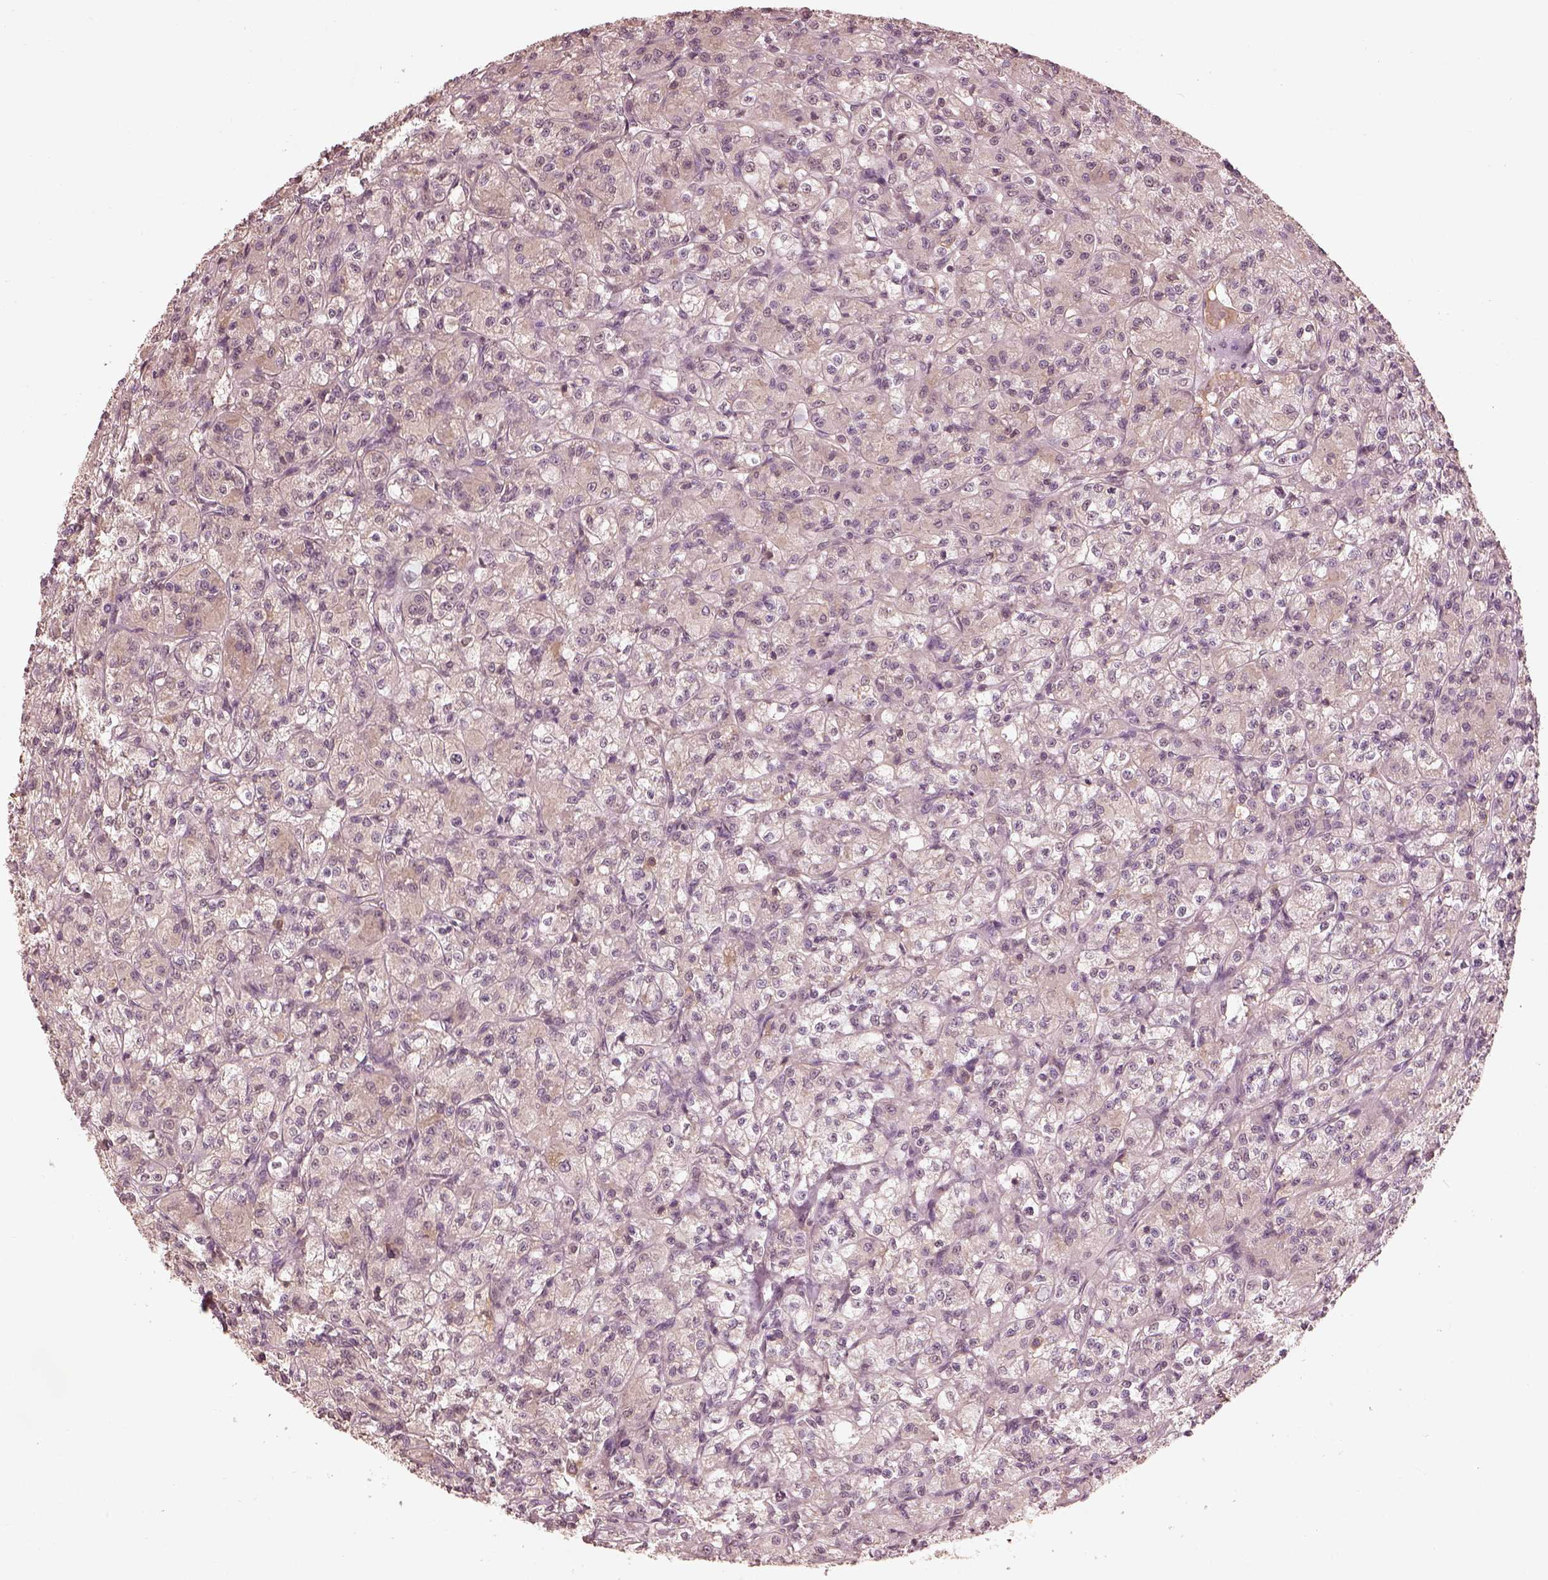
{"staining": {"intensity": "negative", "quantity": "none", "location": "none"}, "tissue": "renal cancer", "cell_type": "Tumor cells", "image_type": "cancer", "snomed": [{"axis": "morphology", "description": "Adenocarcinoma, NOS"}, {"axis": "topography", "description": "Kidney"}], "caption": "DAB (3,3'-diaminobenzidine) immunohistochemical staining of adenocarcinoma (renal) exhibits no significant expression in tumor cells.", "gene": "CALR3", "patient": {"sex": "female", "age": 70}}